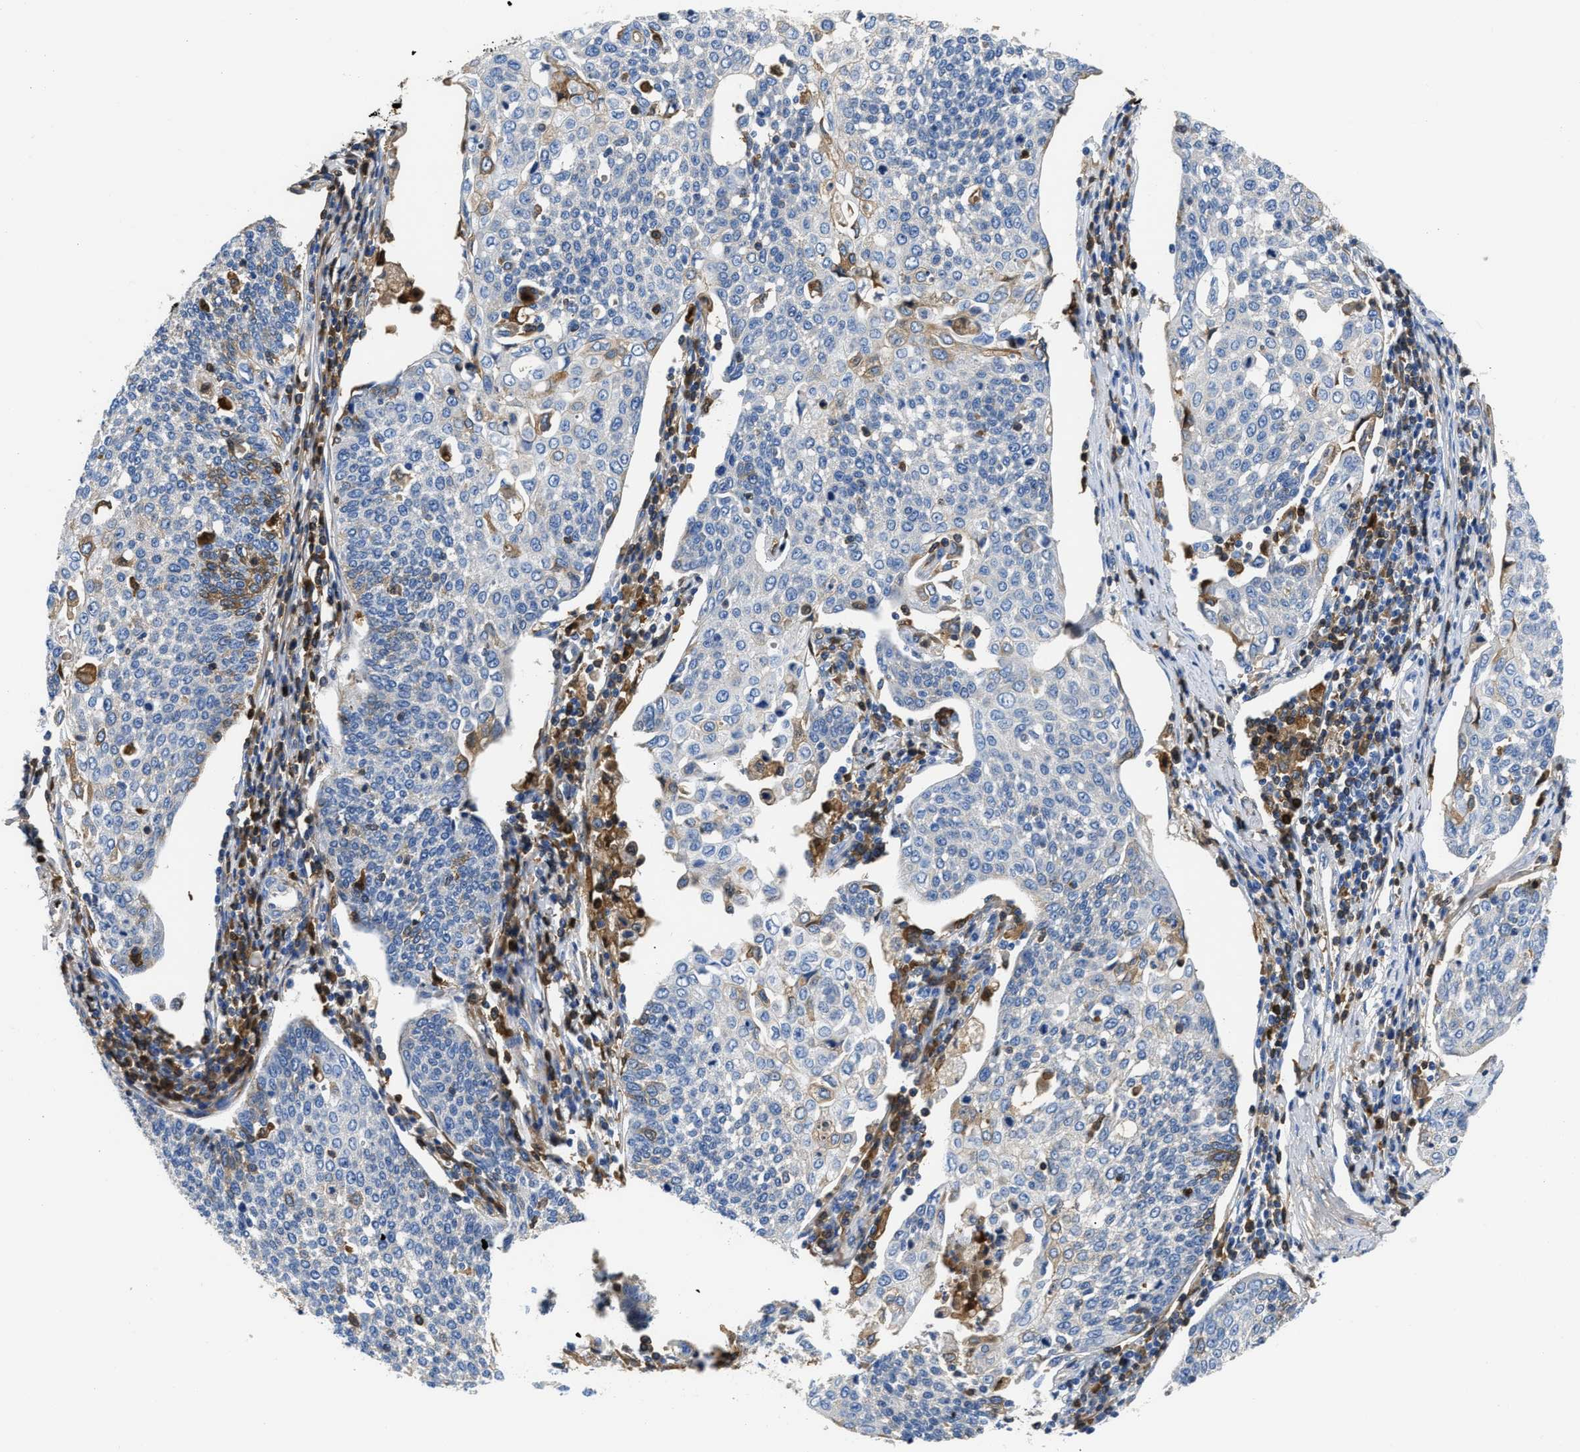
{"staining": {"intensity": "negative", "quantity": "none", "location": "none"}, "tissue": "cervical cancer", "cell_type": "Tumor cells", "image_type": "cancer", "snomed": [{"axis": "morphology", "description": "Squamous cell carcinoma, NOS"}, {"axis": "topography", "description": "Cervix"}], "caption": "An immunohistochemistry (IHC) histopathology image of cervical squamous cell carcinoma is shown. There is no staining in tumor cells of cervical squamous cell carcinoma.", "gene": "GC", "patient": {"sex": "female", "age": 34}}